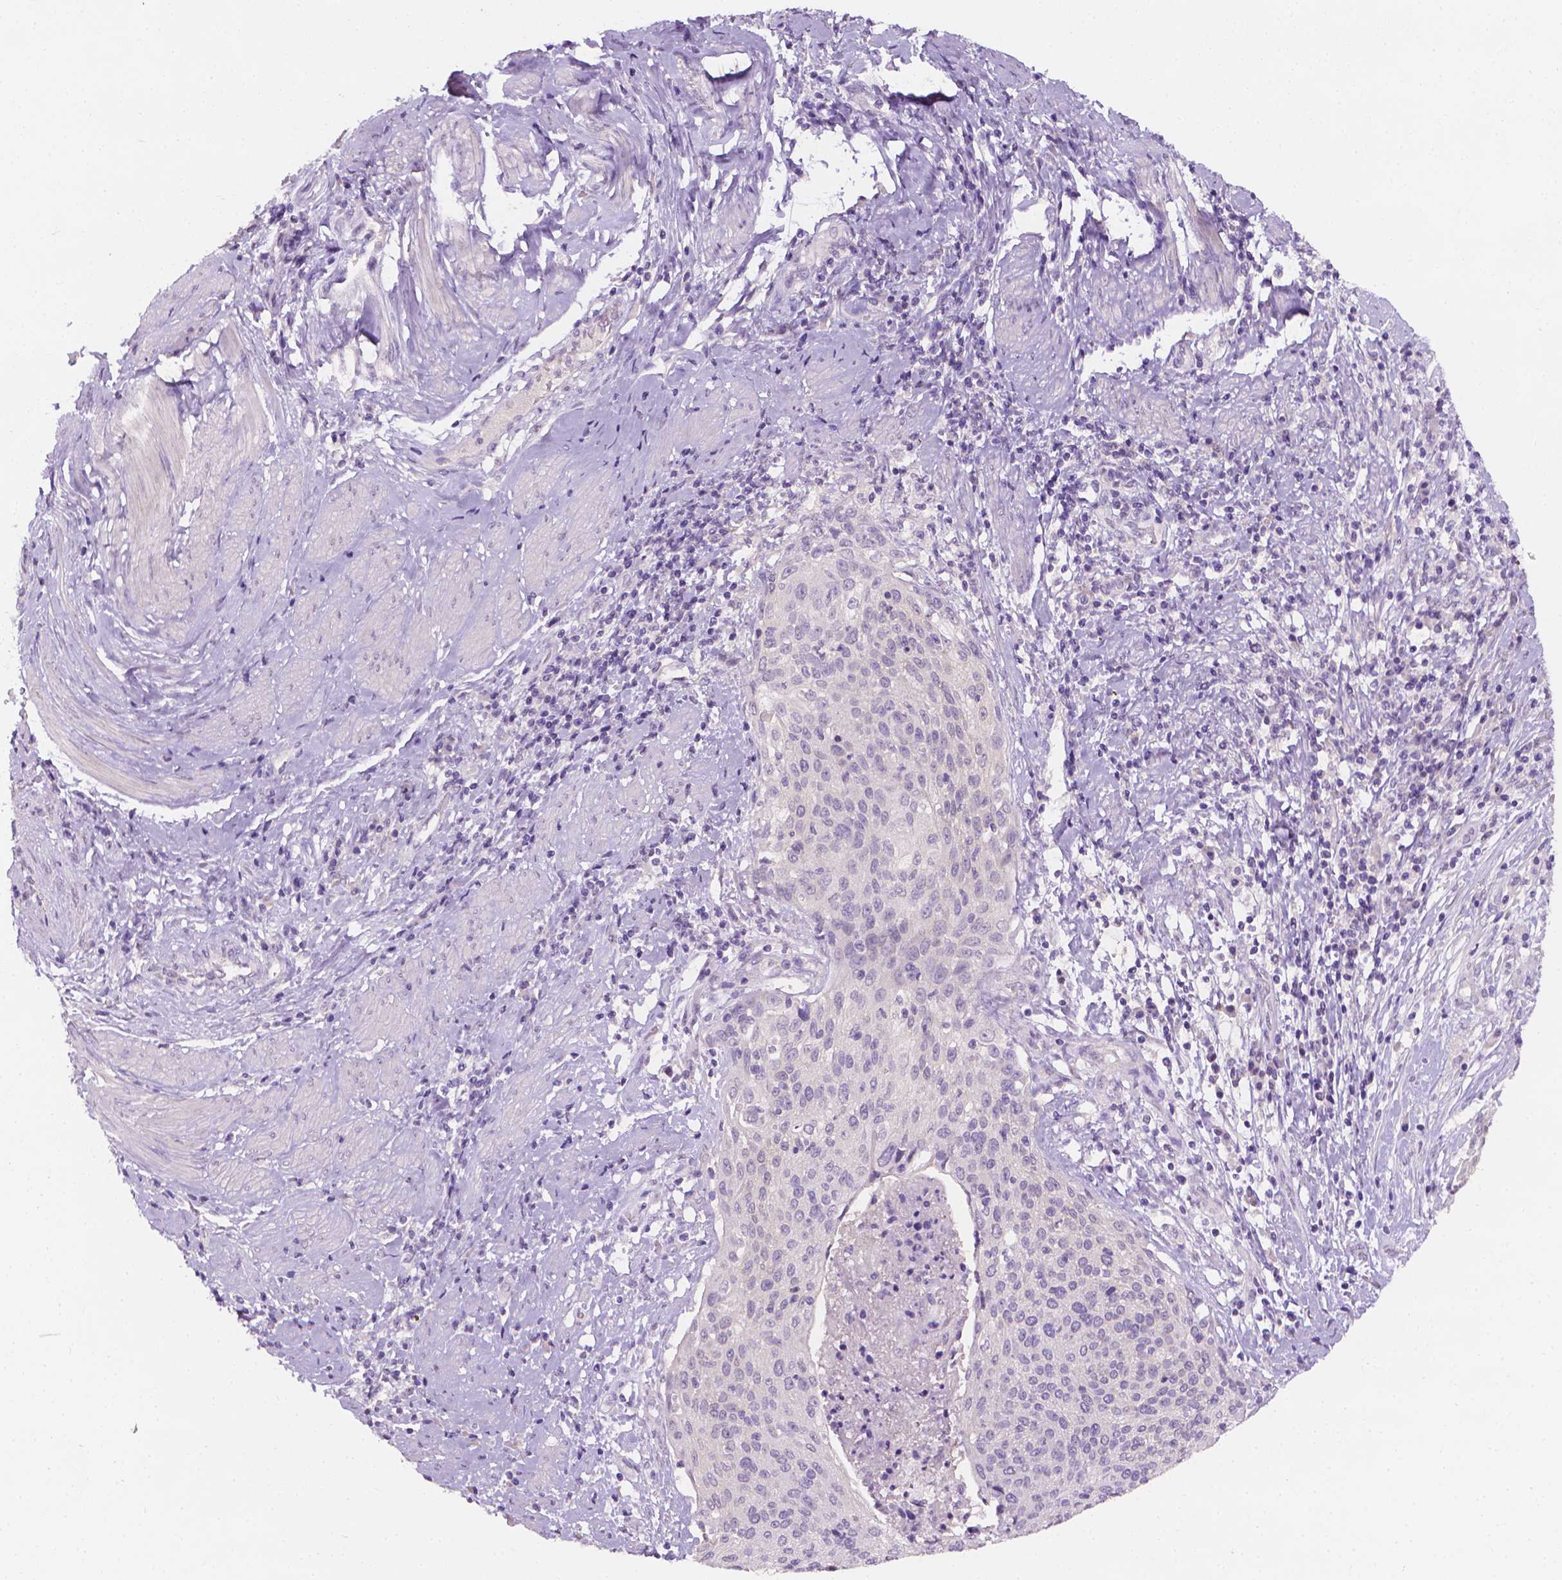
{"staining": {"intensity": "negative", "quantity": "none", "location": "none"}, "tissue": "cervical cancer", "cell_type": "Tumor cells", "image_type": "cancer", "snomed": [{"axis": "morphology", "description": "Squamous cell carcinoma, NOS"}, {"axis": "topography", "description": "Cervix"}], "caption": "The image displays no staining of tumor cells in squamous cell carcinoma (cervical). (Brightfield microscopy of DAB IHC at high magnification).", "gene": "FASN", "patient": {"sex": "female", "age": 31}}